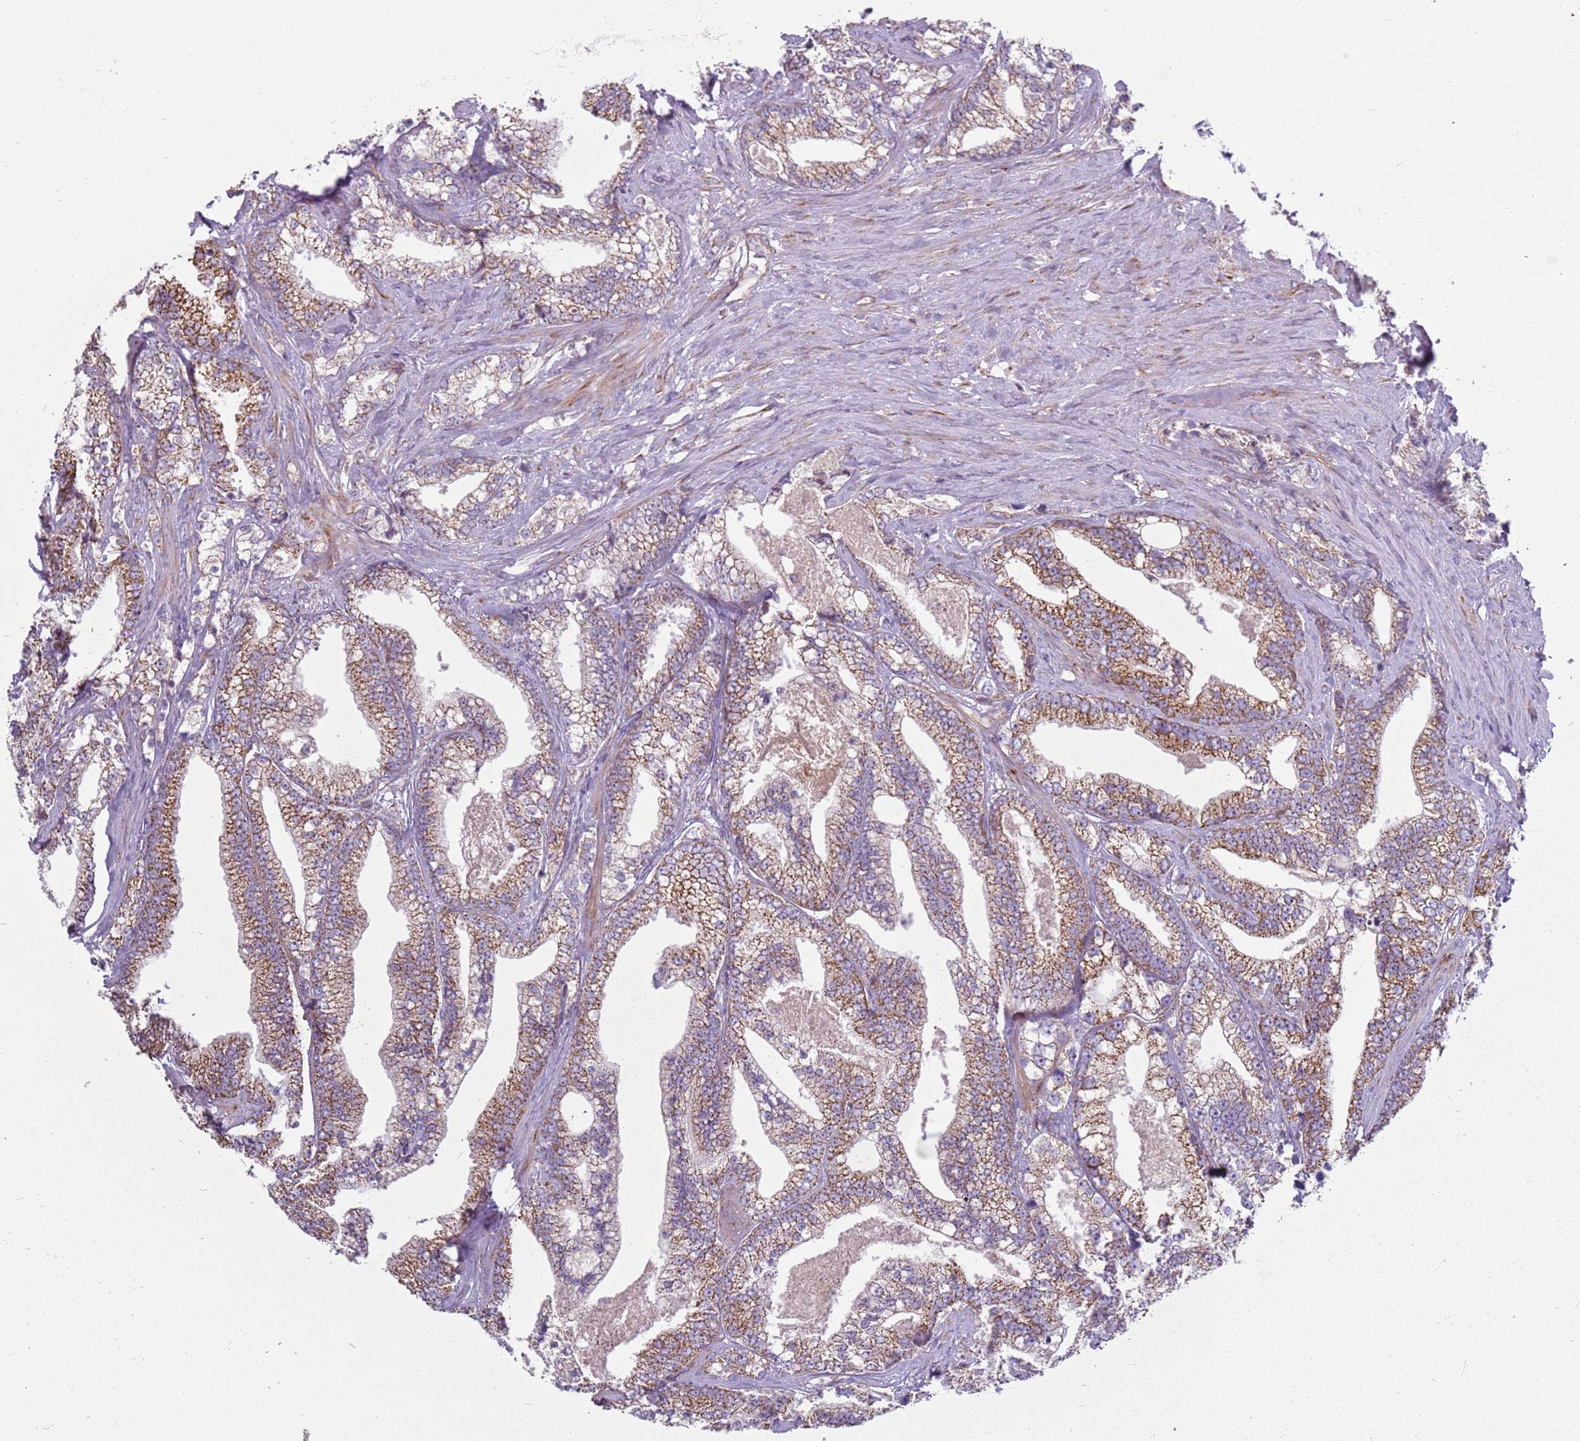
{"staining": {"intensity": "moderate", "quantity": "25%-75%", "location": "cytoplasmic/membranous"}, "tissue": "prostate cancer", "cell_type": "Tumor cells", "image_type": "cancer", "snomed": [{"axis": "morphology", "description": "Adenocarcinoma, High grade"}, {"axis": "topography", "description": "Prostate and seminal vesicle, NOS"}], "caption": "Immunohistochemistry histopathology image of neoplastic tissue: human prostate cancer stained using immunohistochemistry (IHC) displays medium levels of moderate protein expression localized specifically in the cytoplasmic/membranous of tumor cells, appearing as a cytoplasmic/membranous brown color.", "gene": "TMEM200C", "patient": {"sex": "male", "age": 67}}